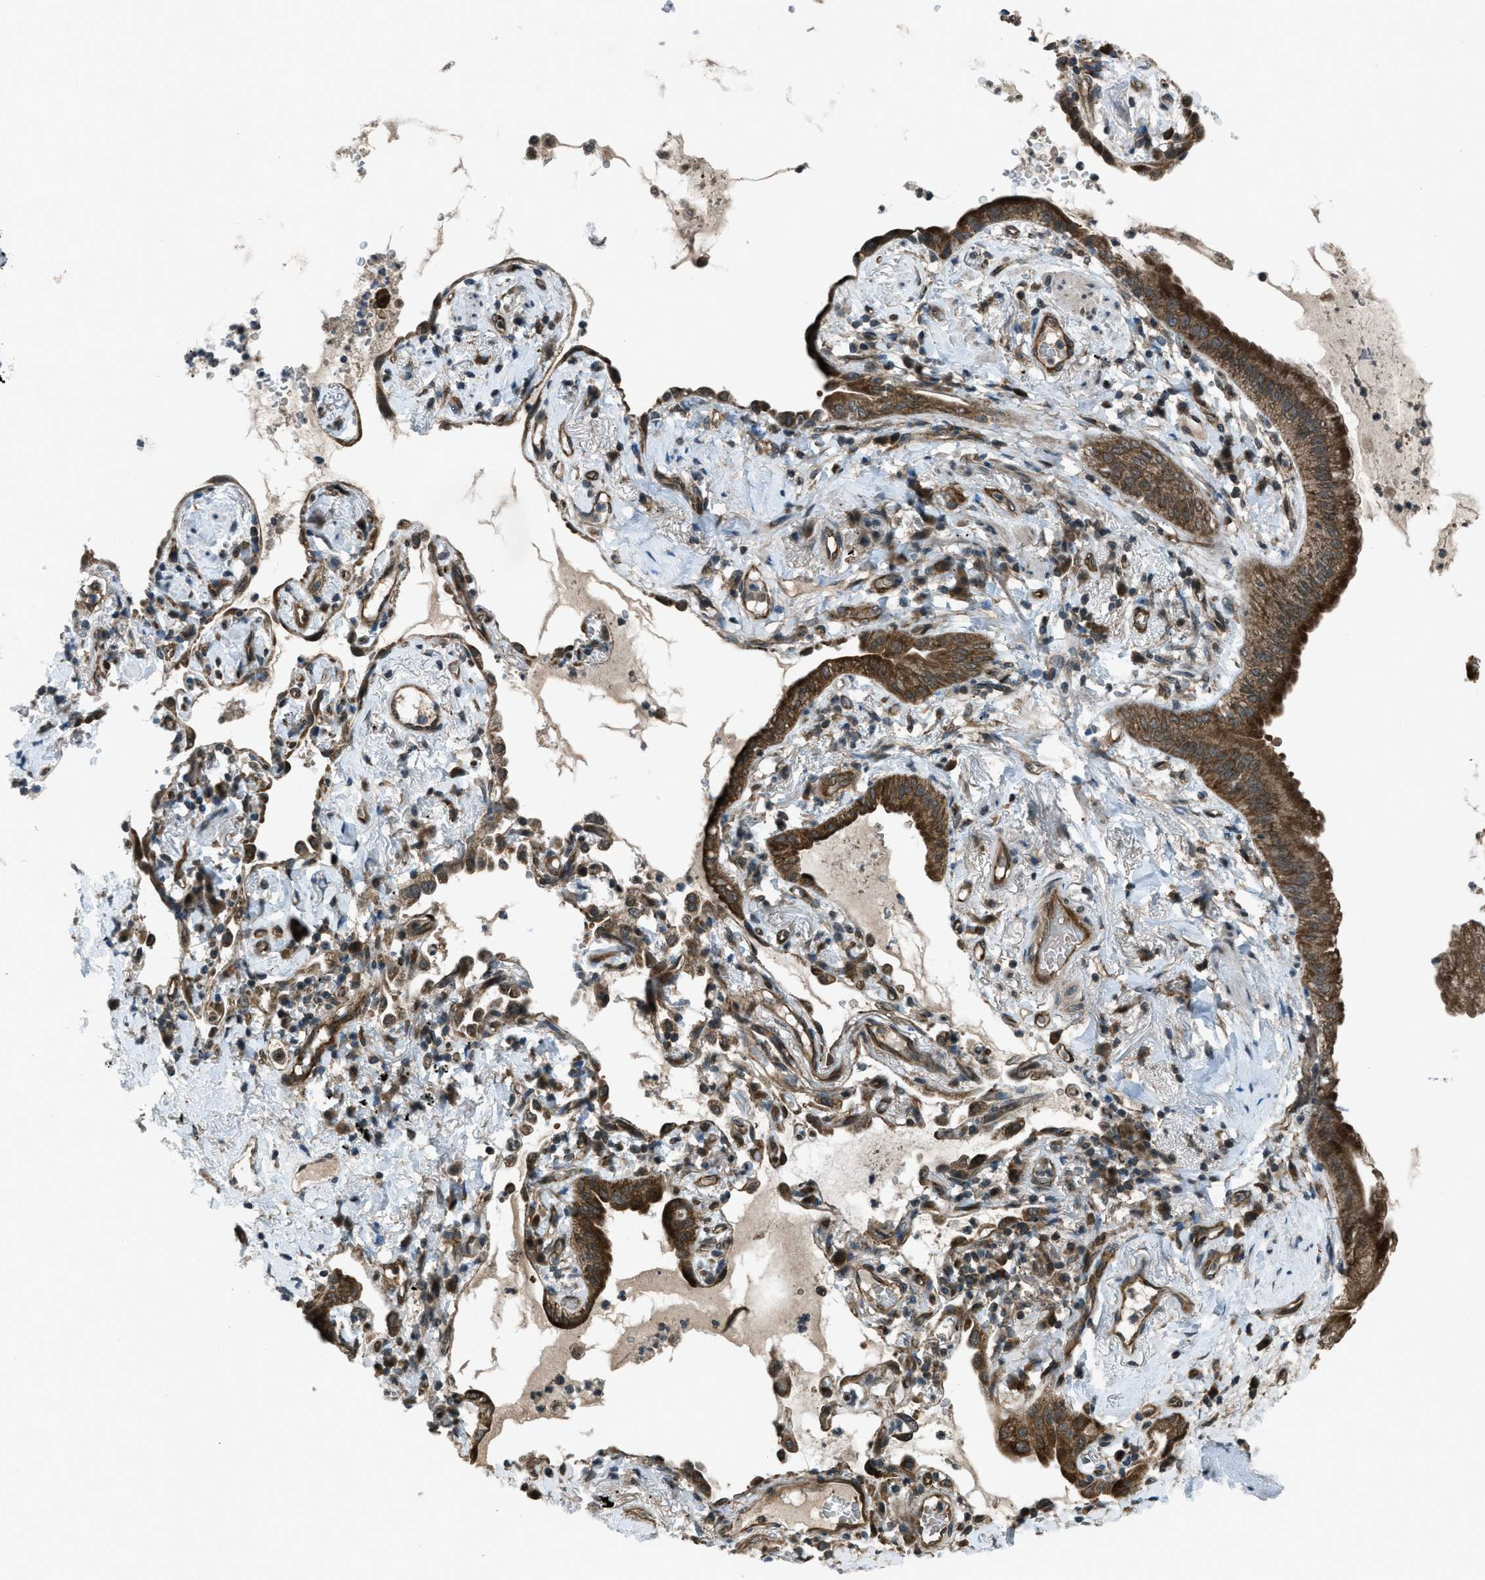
{"staining": {"intensity": "strong", "quantity": ">75%", "location": "cytoplasmic/membranous"}, "tissue": "lung cancer", "cell_type": "Tumor cells", "image_type": "cancer", "snomed": [{"axis": "morphology", "description": "Normal tissue, NOS"}, {"axis": "morphology", "description": "Adenocarcinoma, NOS"}, {"axis": "topography", "description": "Bronchus"}, {"axis": "topography", "description": "Lung"}], "caption": "High-power microscopy captured an immunohistochemistry histopathology image of lung adenocarcinoma, revealing strong cytoplasmic/membranous expression in about >75% of tumor cells. (DAB = brown stain, brightfield microscopy at high magnification).", "gene": "ASAP2", "patient": {"sex": "female", "age": 70}}